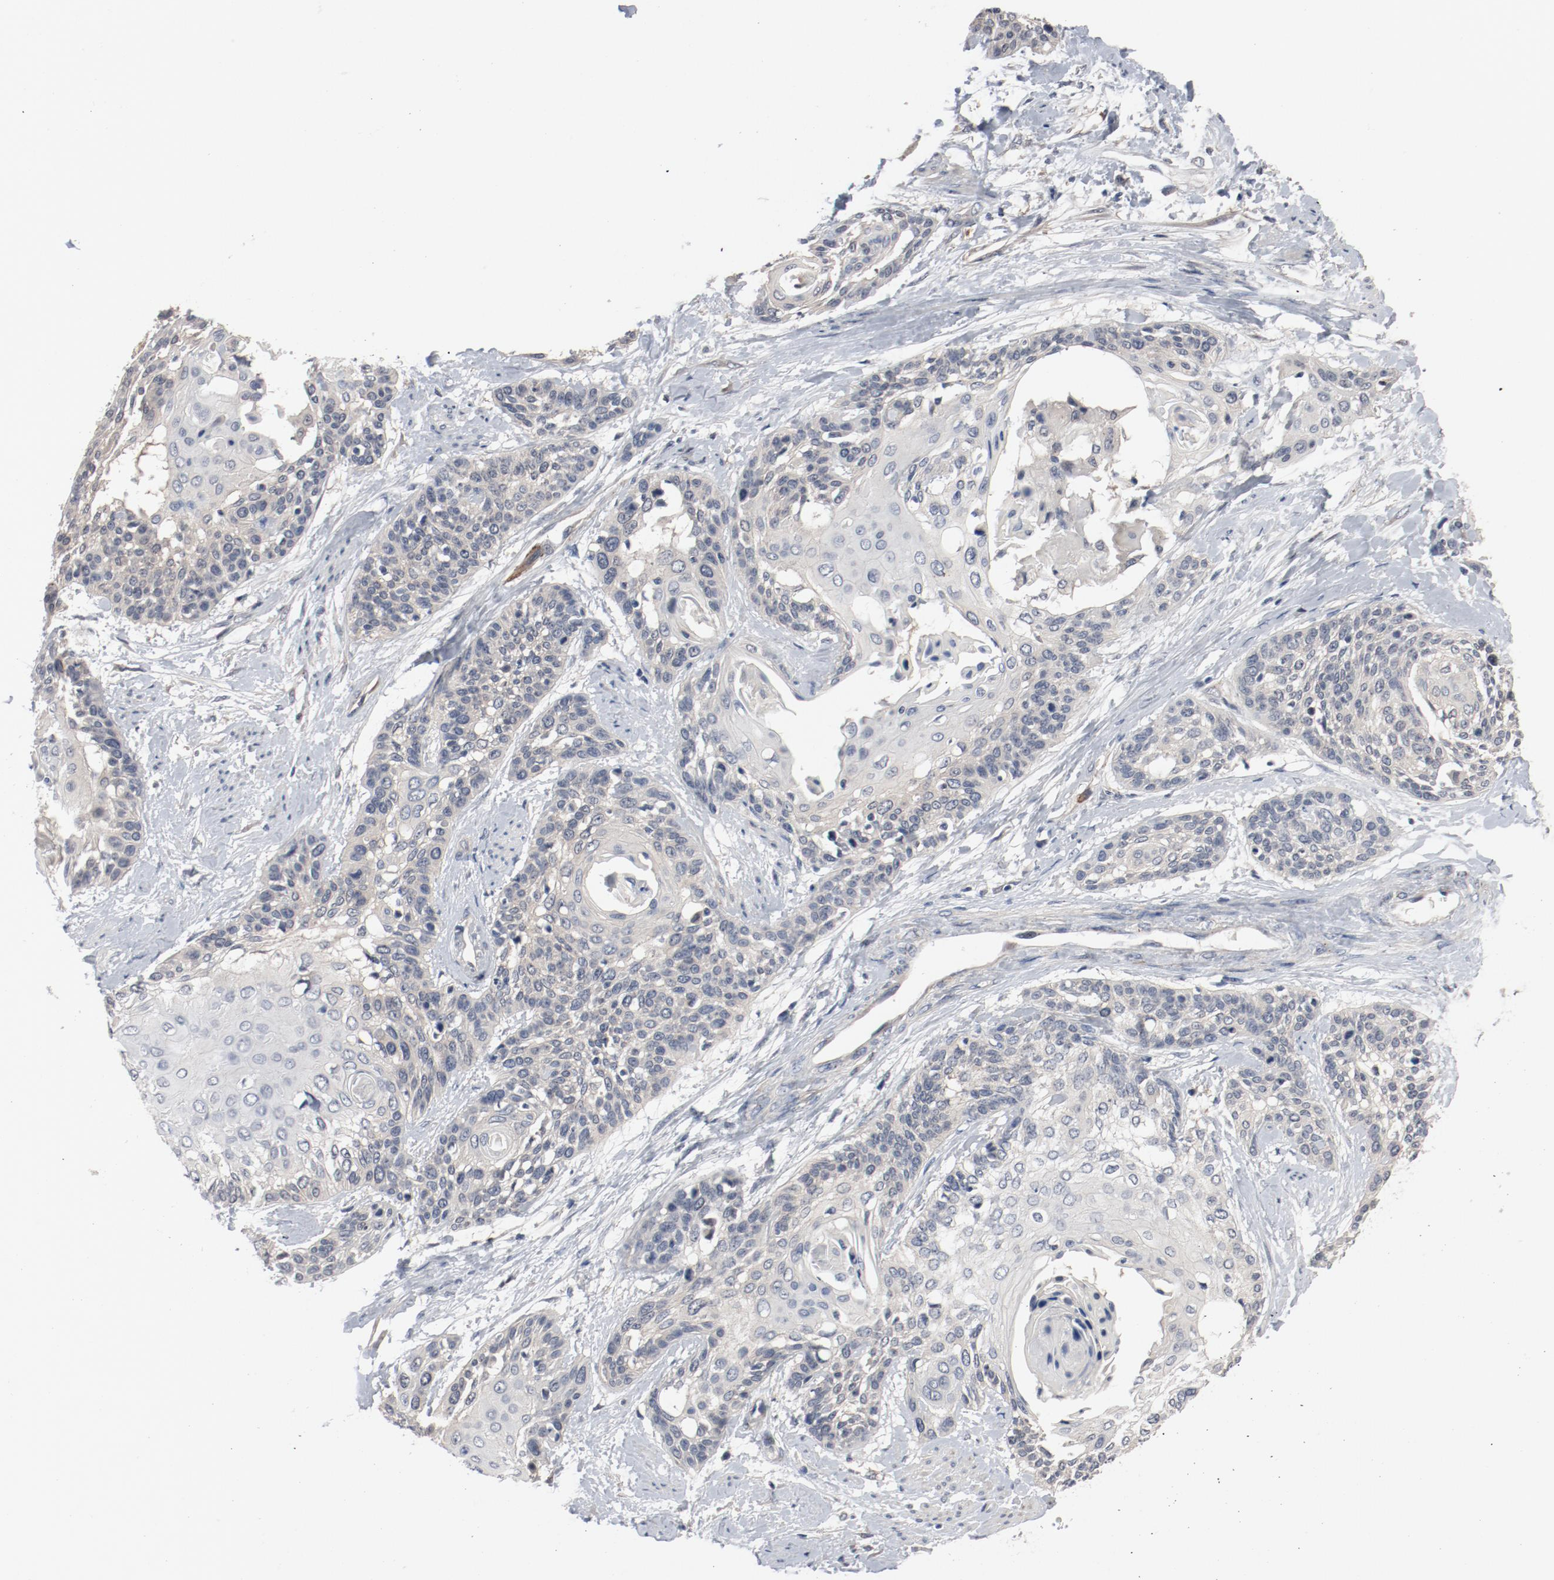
{"staining": {"intensity": "weak", "quantity": ">75%", "location": "cytoplasmic/membranous"}, "tissue": "cervical cancer", "cell_type": "Tumor cells", "image_type": "cancer", "snomed": [{"axis": "morphology", "description": "Squamous cell carcinoma, NOS"}, {"axis": "topography", "description": "Cervix"}], "caption": "Cervical cancer tissue demonstrates weak cytoplasmic/membranous staining in about >75% of tumor cells", "gene": "DNAL4", "patient": {"sex": "female", "age": 57}}